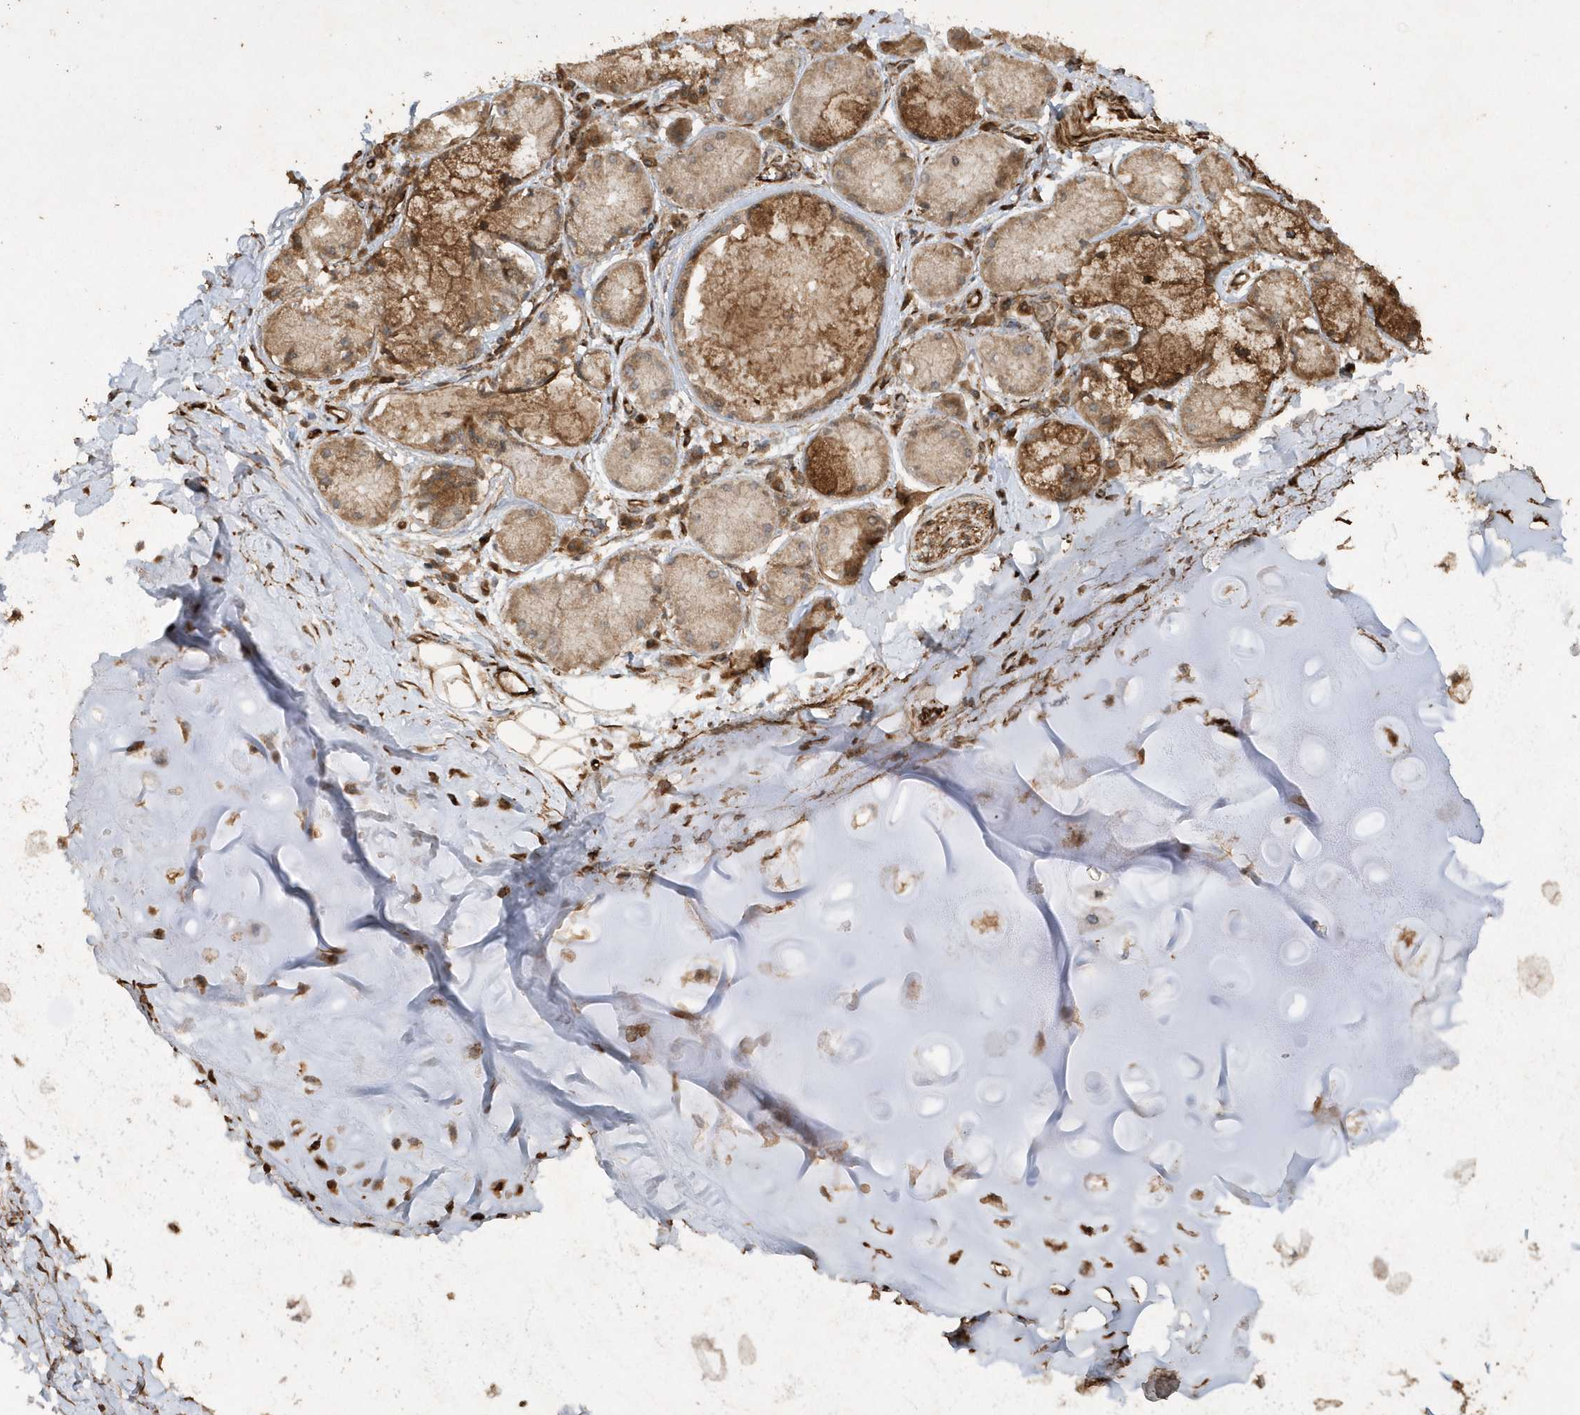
{"staining": {"intensity": "weak", "quantity": "25%-75%", "location": "cytoplasmic/membranous"}, "tissue": "adipose tissue", "cell_type": "Adipocytes", "image_type": "normal", "snomed": [{"axis": "morphology", "description": "Normal tissue, NOS"}, {"axis": "topography", "description": "Cartilage tissue"}, {"axis": "topography", "description": "Bronchus"}, {"axis": "topography", "description": "Lung"}, {"axis": "topography", "description": "Peripheral nerve tissue"}], "caption": "Immunohistochemical staining of benign human adipose tissue exhibits weak cytoplasmic/membranous protein staining in approximately 25%-75% of adipocytes.", "gene": "AVPI1", "patient": {"sex": "female", "age": 49}}